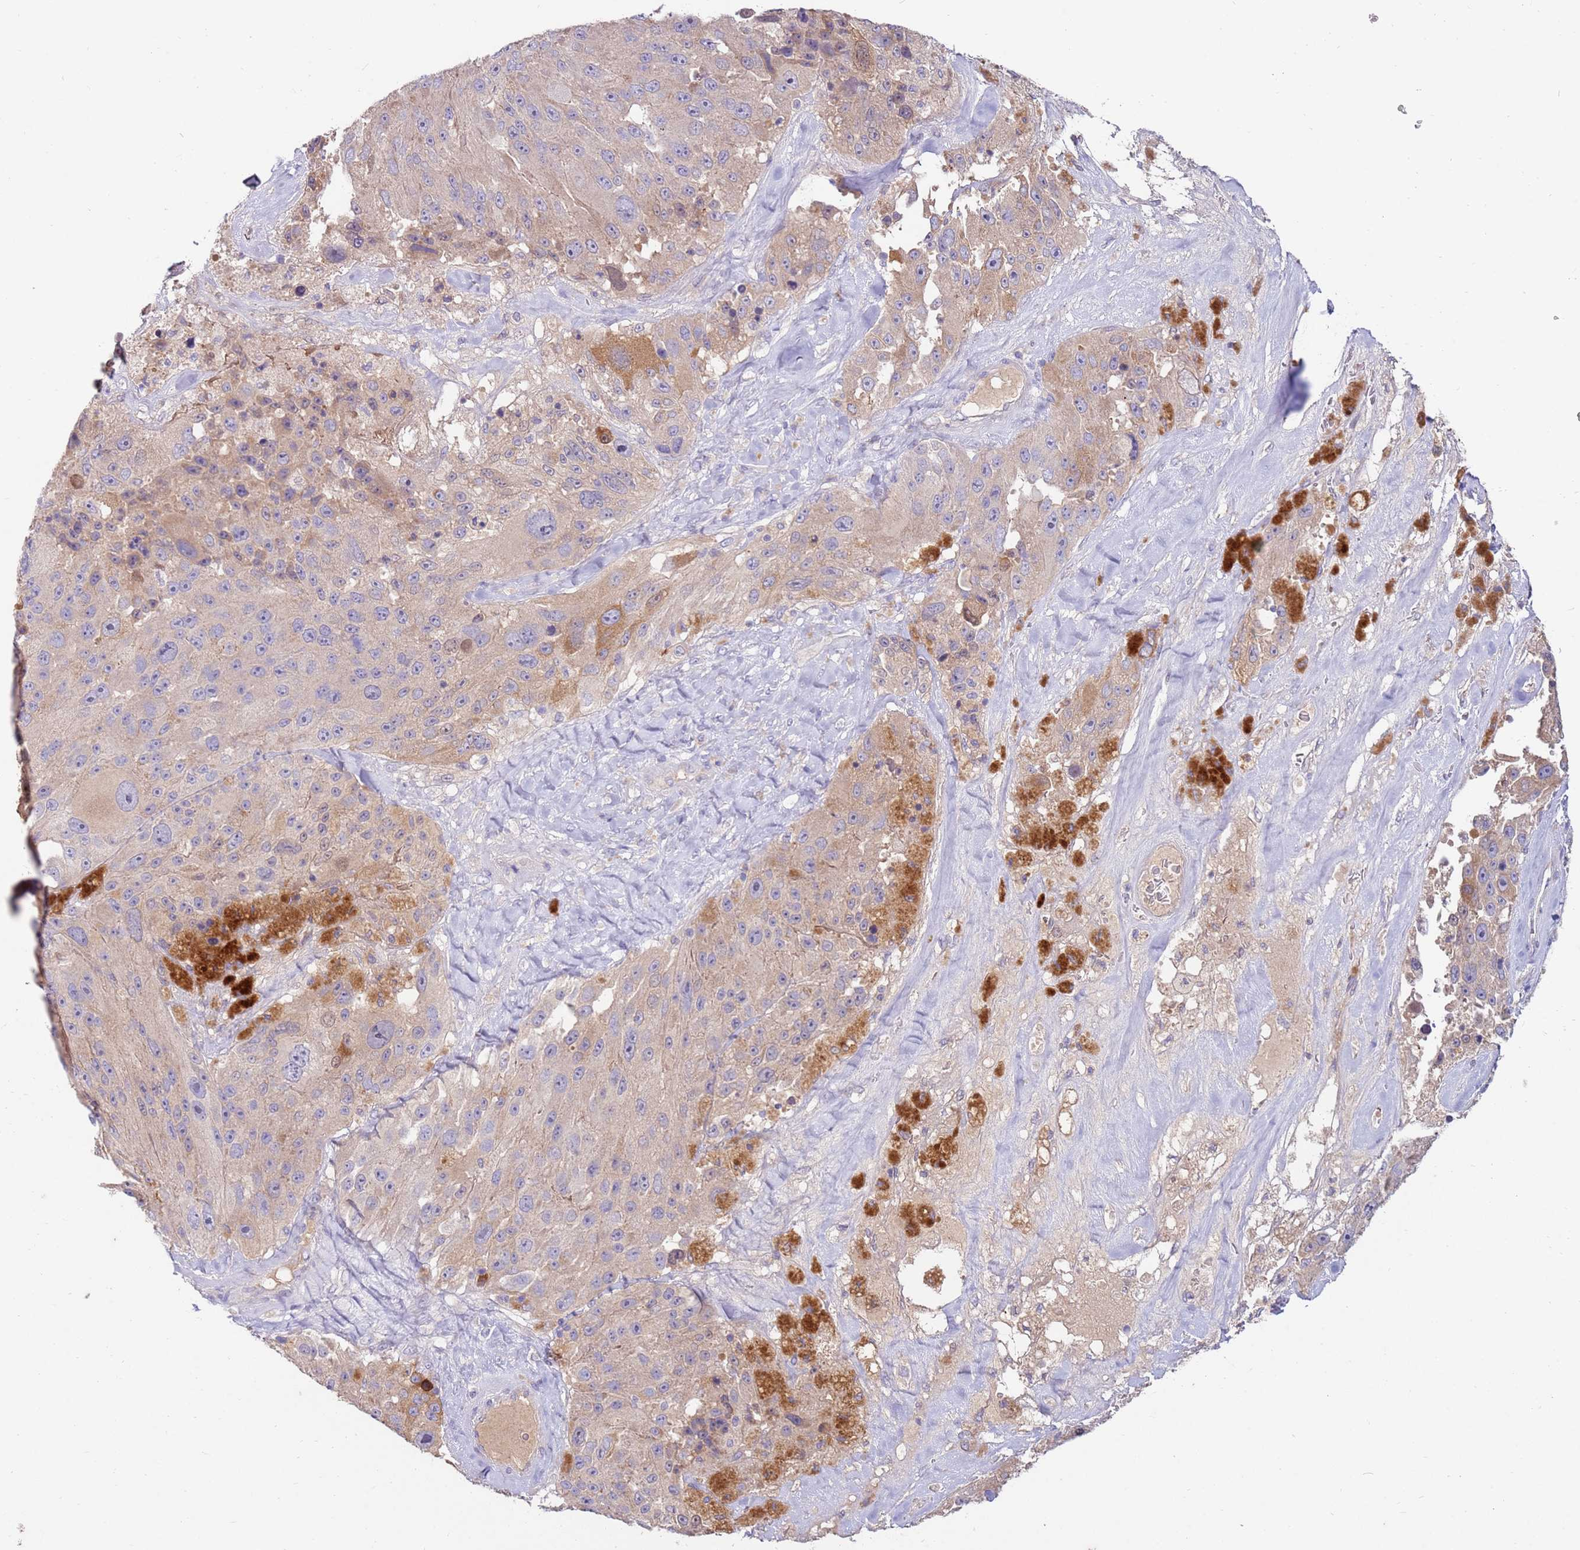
{"staining": {"intensity": "negative", "quantity": "none", "location": "none"}, "tissue": "melanoma", "cell_type": "Tumor cells", "image_type": "cancer", "snomed": [{"axis": "morphology", "description": "Malignant melanoma, Metastatic site"}, {"axis": "topography", "description": "Lymph node"}], "caption": "Melanoma stained for a protein using IHC reveals no positivity tumor cells.", "gene": "SLC44A4", "patient": {"sex": "male", "age": 62}}